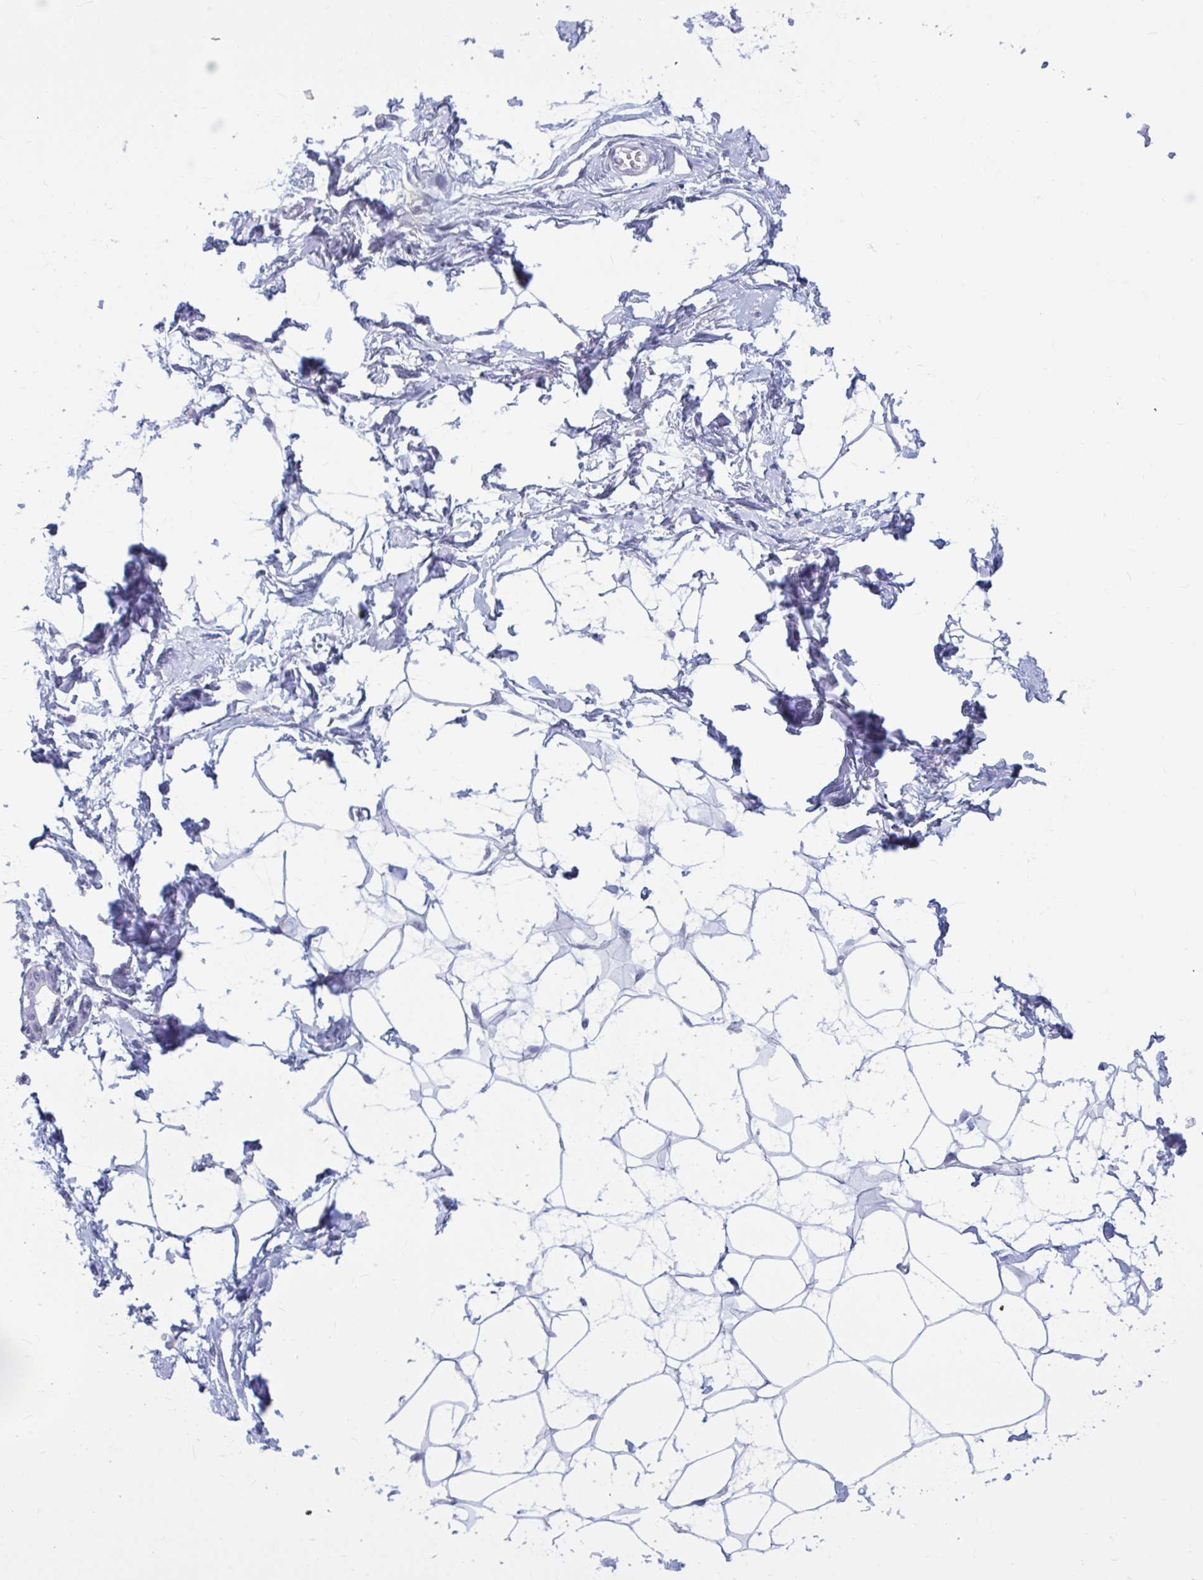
{"staining": {"intensity": "negative", "quantity": "none", "location": "none"}, "tissue": "breast", "cell_type": "Adipocytes", "image_type": "normal", "snomed": [{"axis": "morphology", "description": "Normal tissue, NOS"}, {"axis": "topography", "description": "Breast"}], "caption": "High magnification brightfield microscopy of unremarkable breast stained with DAB (brown) and counterstained with hematoxylin (blue): adipocytes show no significant positivity. (DAB immunohistochemistry with hematoxylin counter stain).", "gene": "BBS10", "patient": {"sex": "female", "age": 45}}